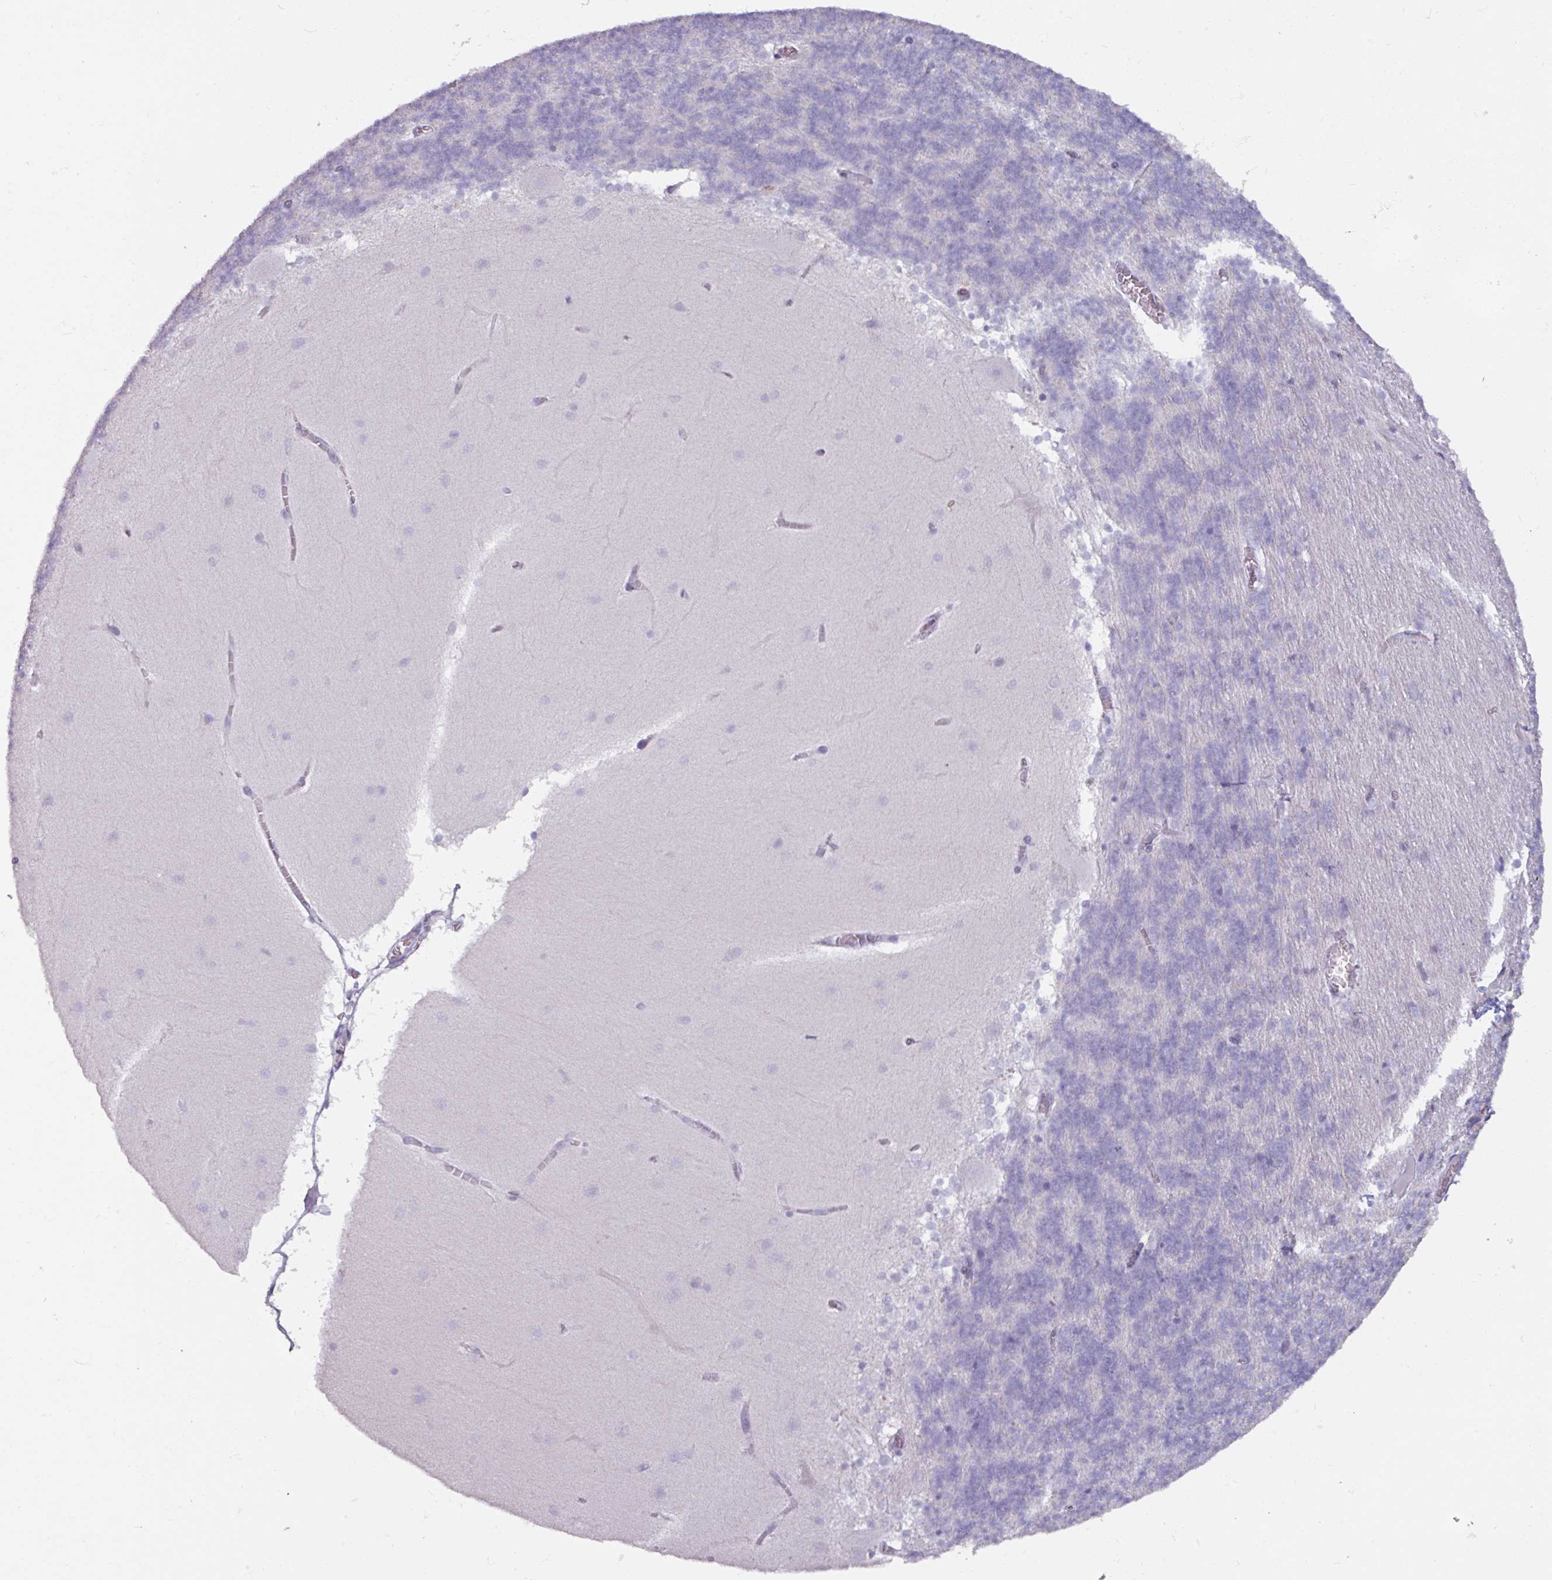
{"staining": {"intensity": "negative", "quantity": "none", "location": "none"}, "tissue": "cerebellum", "cell_type": "Cells in granular layer", "image_type": "normal", "snomed": [{"axis": "morphology", "description": "Normal tissue, NOS"}, {"axis": "topography", "description": "Cerebellum"}], "caption": "The IHC image has no significant positivity in cells in granular layer of cerebellum. (Immunohistochemistry, brightfield microscopy, high magnification).", "gene": "ATAD2", "patient": {"sex": "female", "age": 54}}